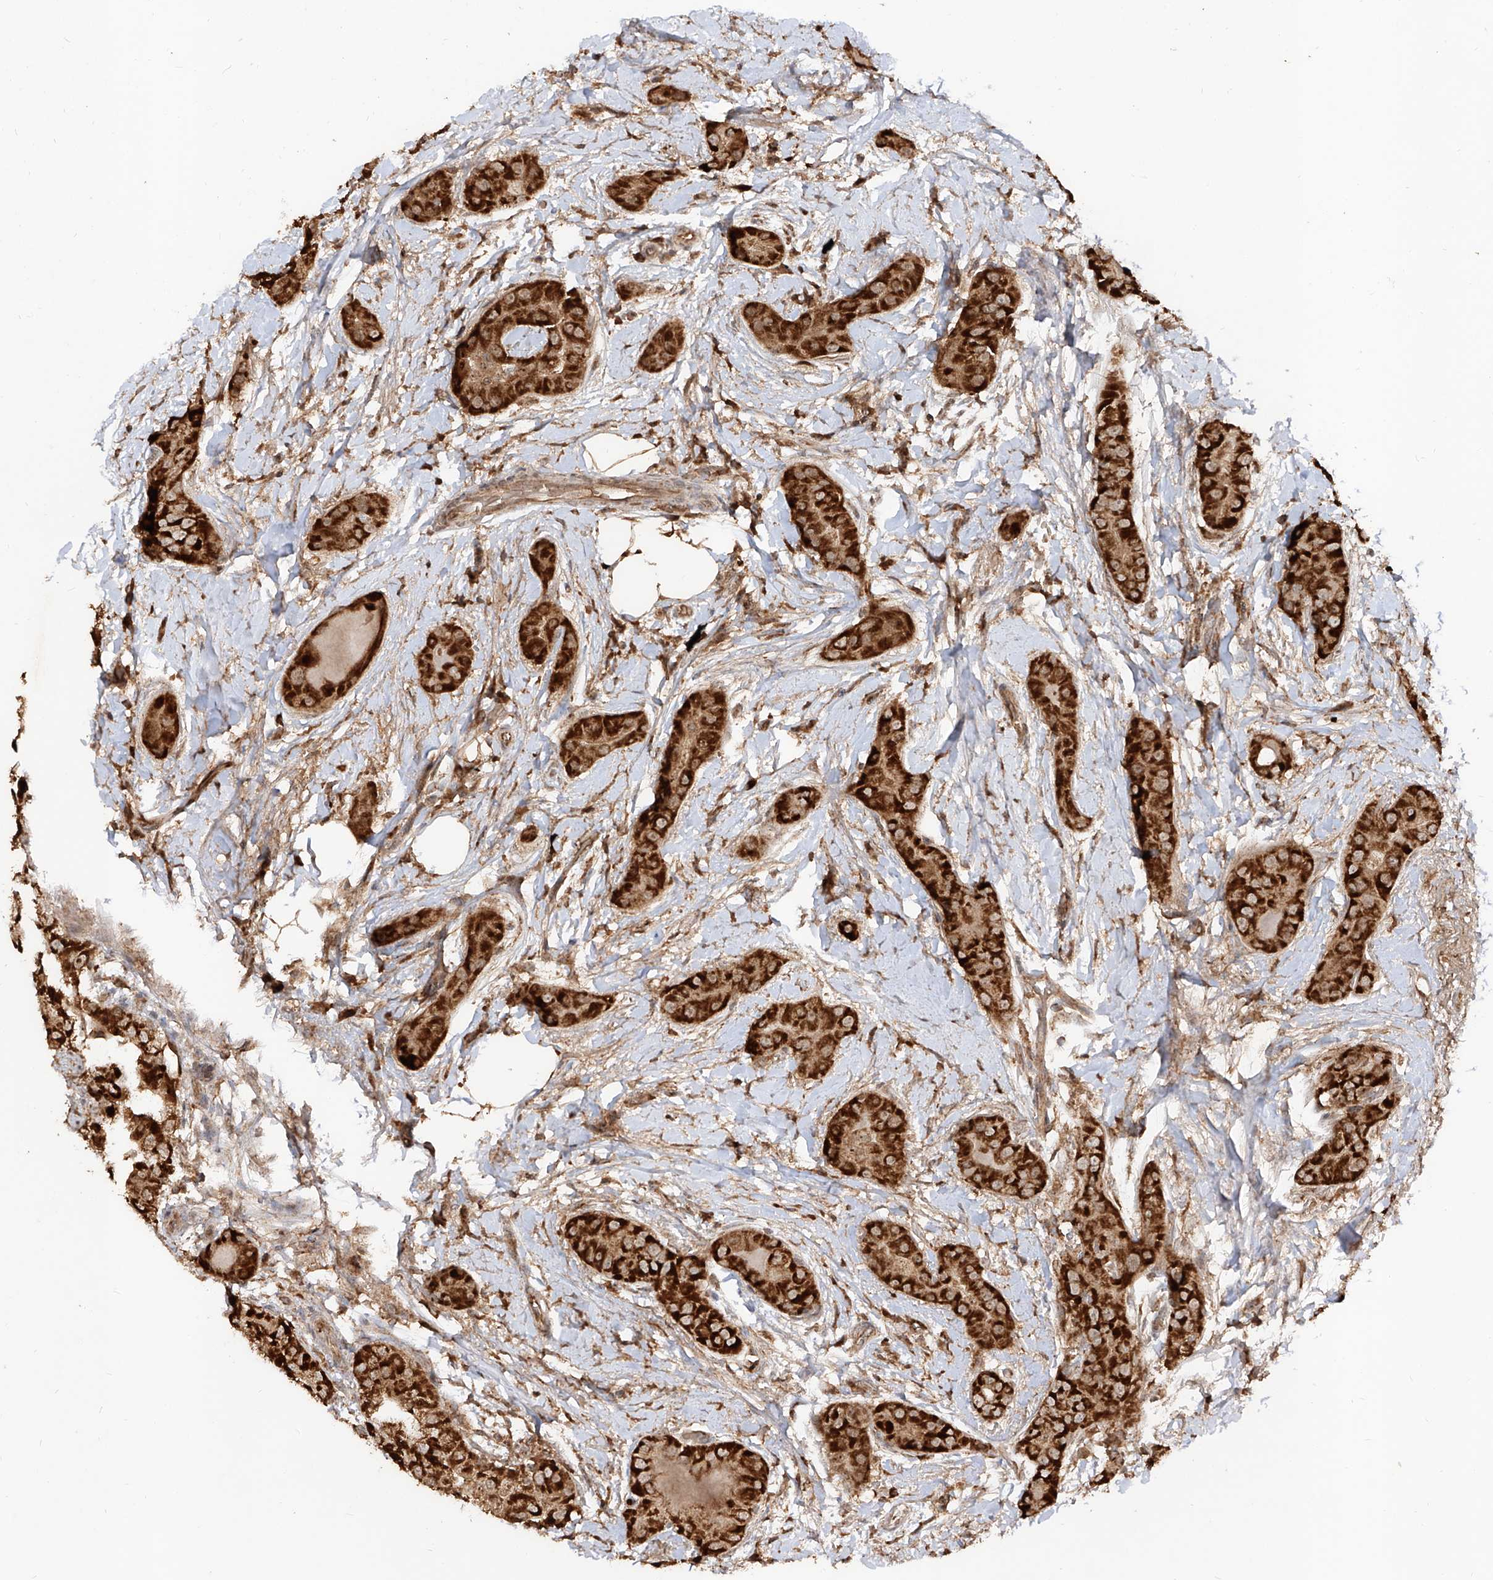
{"staining": {"intensity": "strong", "quantity": ">75%", "location": "cytoplasmic/membranous"}, "tissue": "thyroid cancer", "cell_type": "Tumor cells", "image_type": "cancer", "snomed": [{"axis": "morphology", "description": "Papillary adenocarcinoma, NOS"}, {"axis": "topography", "description": "Thyroid gland"}], "caption": "IHC of human thyroid cancer (papillary adenocarcinoma) shows high levels of strong cytoplasmic/membranous staining in about >75% of tumor cells.", "gene": "AIM2", "patient": {"sex": "male", "age": 33}}